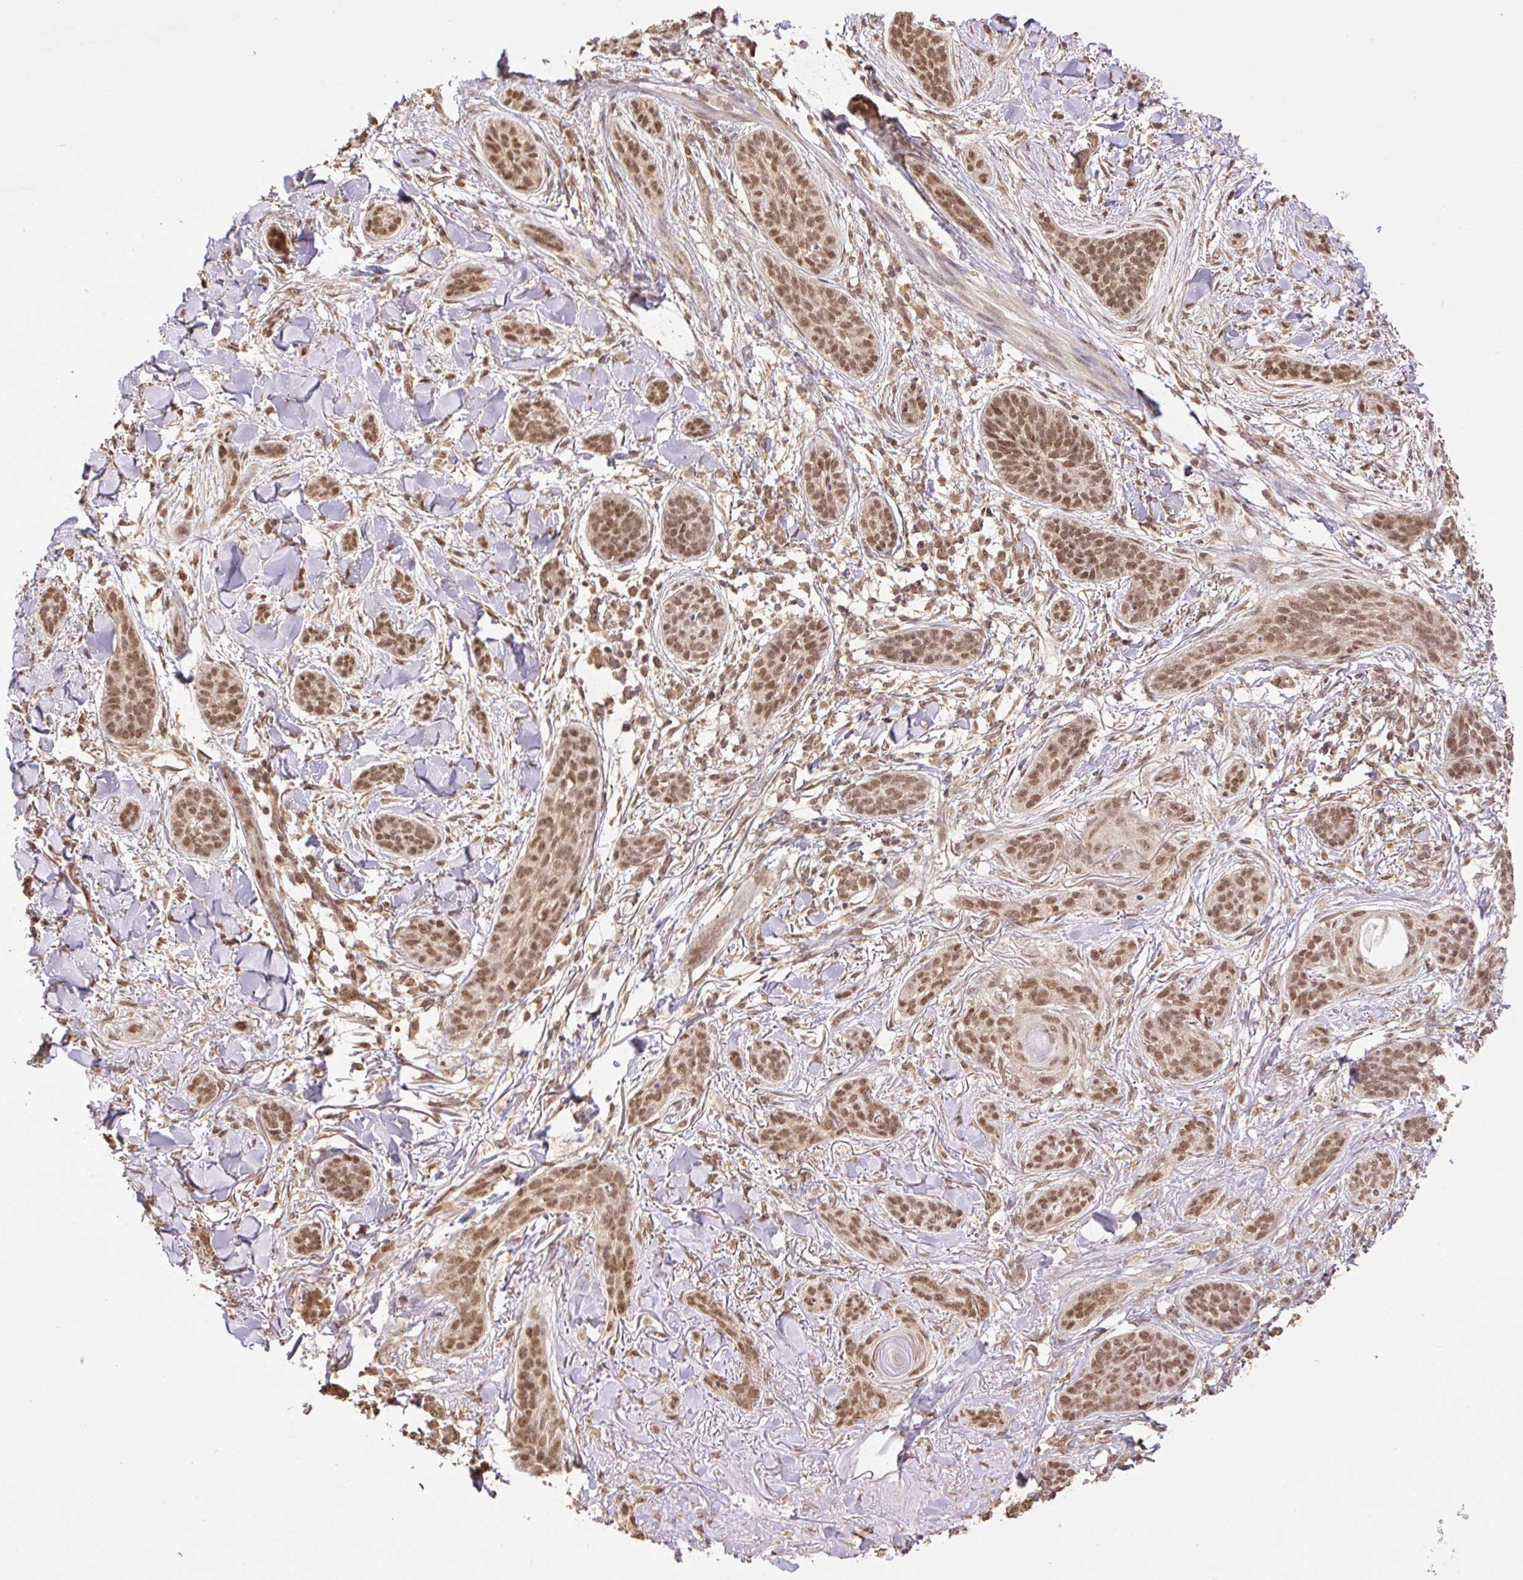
{"staining": {"intensity": "moderate", "quantity": ">75%", "location": "nuclear"}, "tissue": "skin cancer", "cell_type": "Tumor cells", "image_type": "cancer", "snomed": [{"axis": "morphology", "description": "Basal cell carcinoma"}, {"axis": "topography", "description": "Skin"}], "caption": "Skin basal cell carcinoma tissue exhibits moderate nuclear expression in approximately >75% of tumor cells, visualized by immunohistochemistry. The protein is shown in brown color, while the nuclei are stained blue.", "gene": "VPS25", "patient": {"sex": "male", "age": 52}}